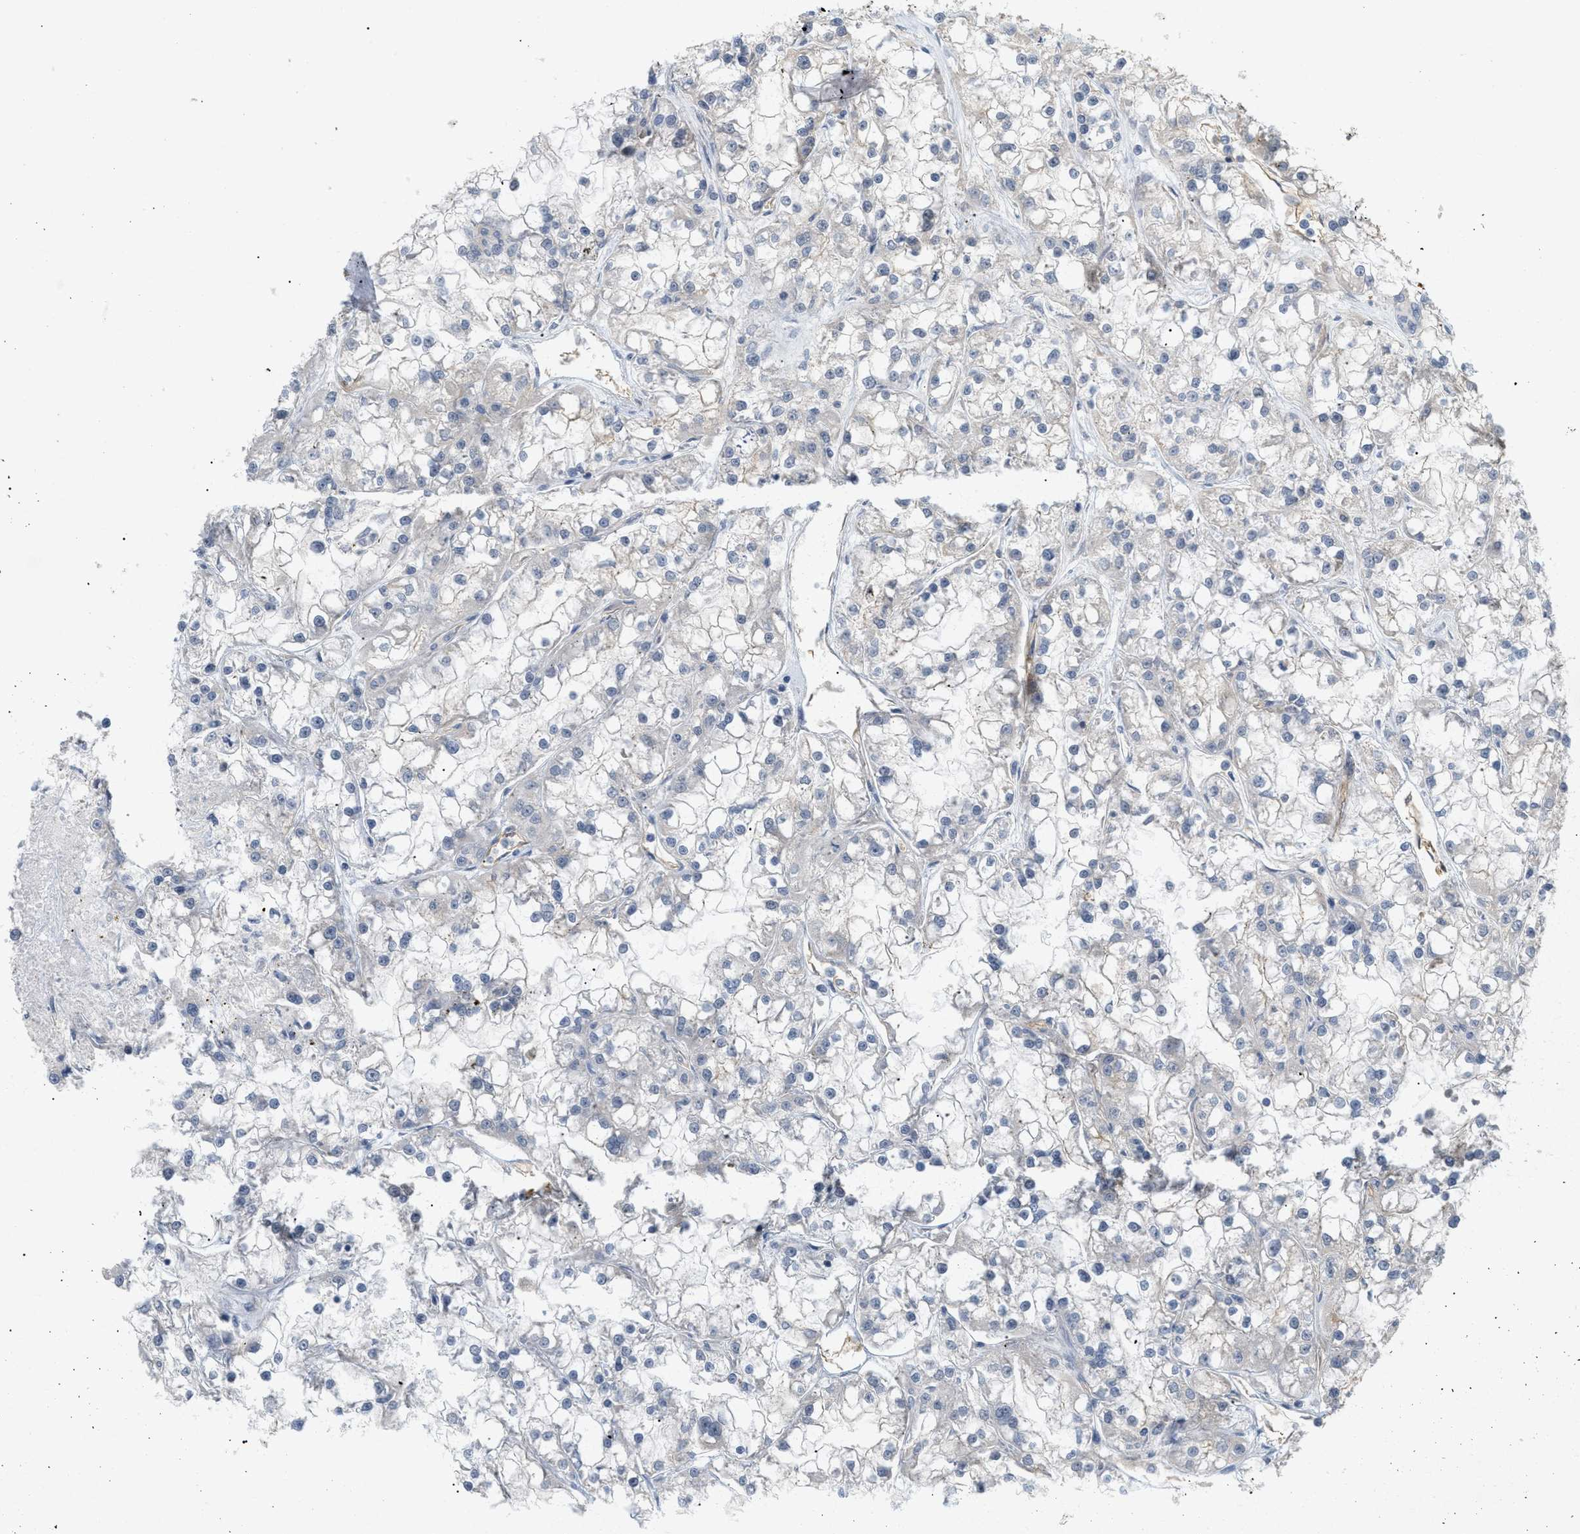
{"staining": {"intensity": "weak", "quantity": "<25%", "location": "cytoplasmic/membranous"}, "tissue": "renal cancer", "cell_type": "Tumor cells", "image_type": "cancer", "snomed": [{"axis": "morphology", "description": "Adenocarcinoma, NOS"}, {"axis": "topography", "description": "Kidney"}], "caption": "Immunohistochemistry histopathology image of renal cancer stained for a protein (brown), which exhibits no positivity in tumor cells.", "gene": "PALMD", "patient": {"sex": "female", "age": 52}}